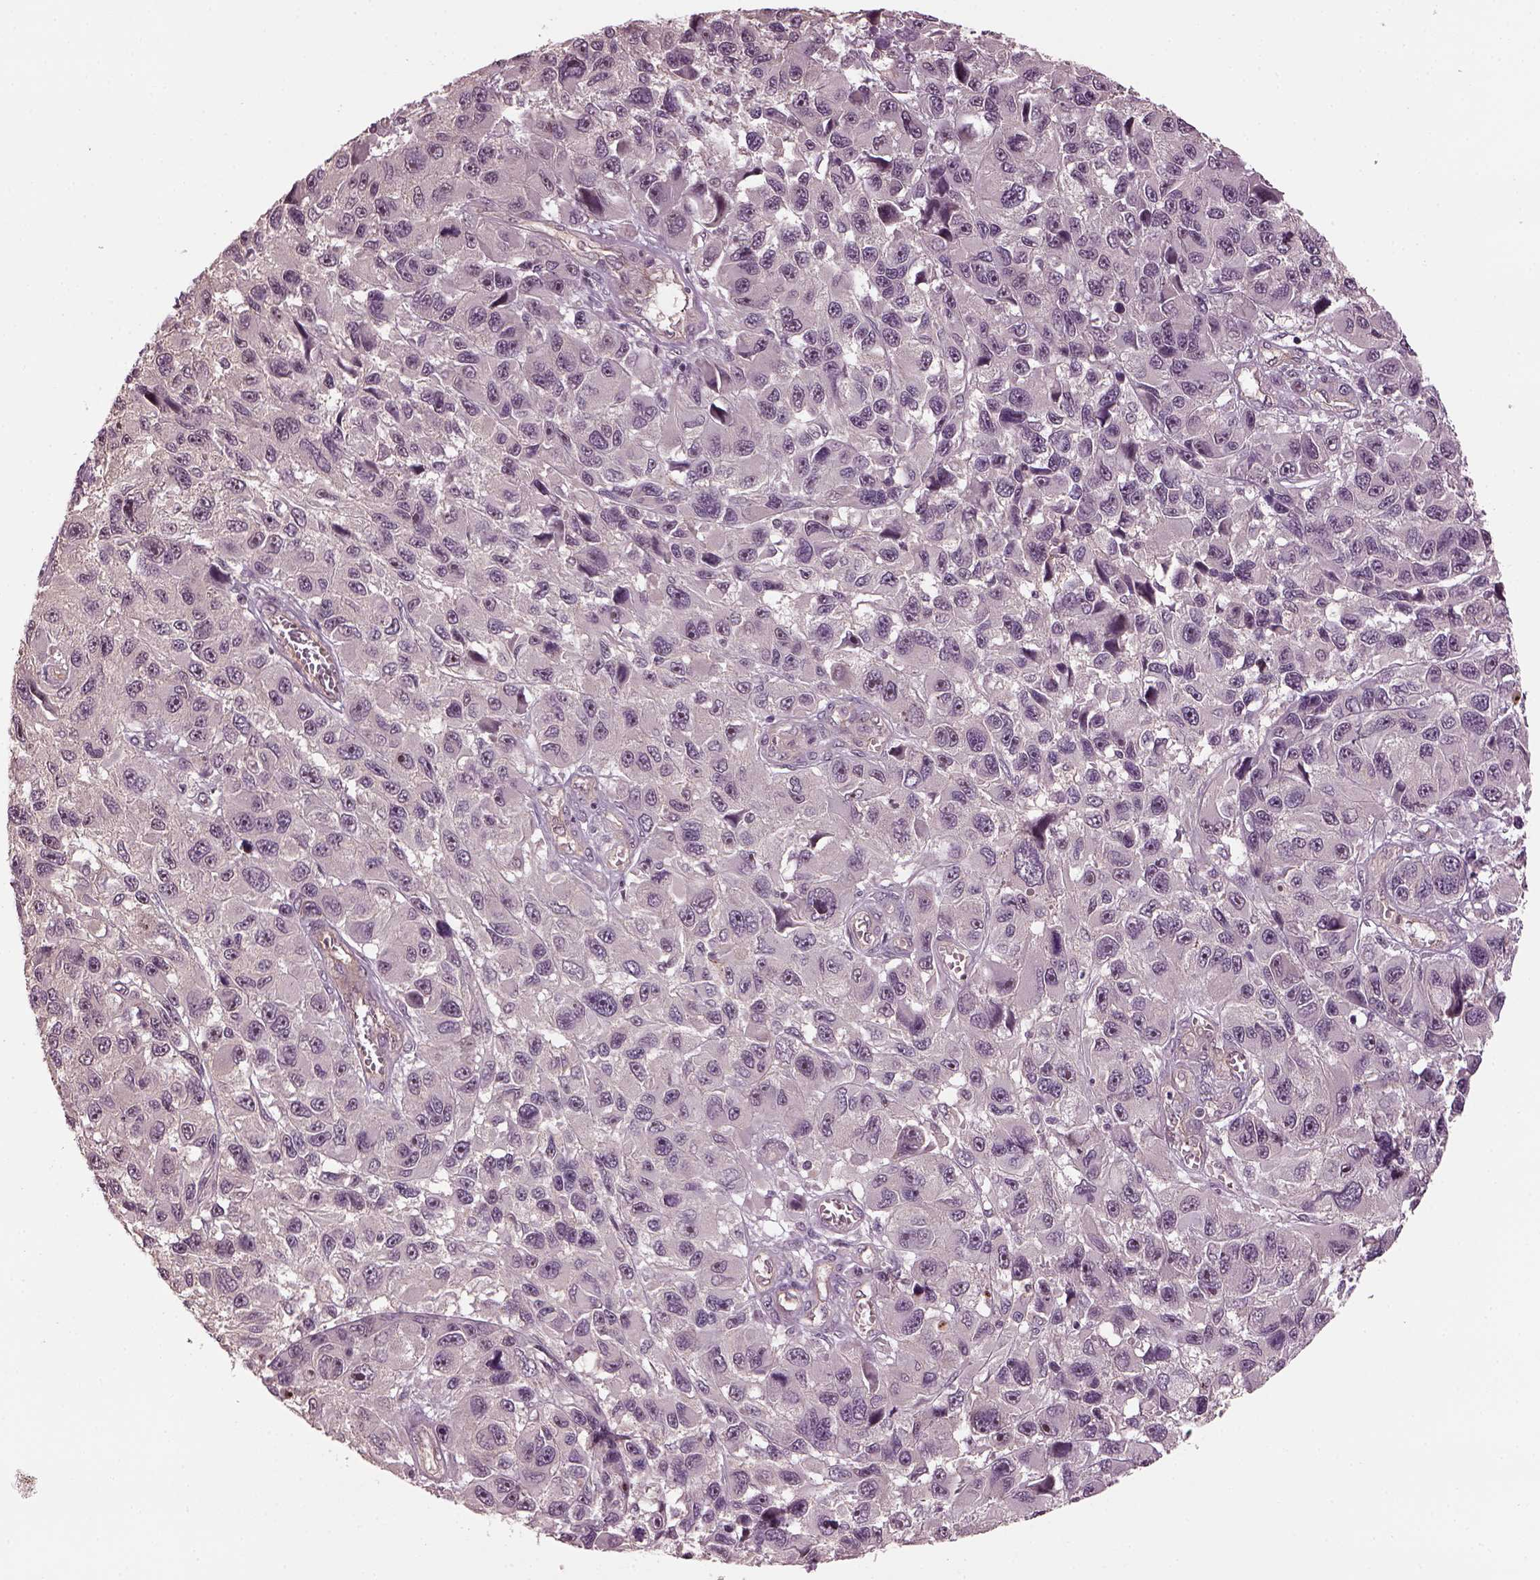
{"staining": {"intensity": "negative", "quantity": "none", "location": "none"}, "tissue": "melanoma", "cell_type": "Tumor cells", "image_type": "cancer", "snomed": [{"axis": "morphology", "description": "Malignant melanoma, NOS"}, {"axis": "topography", "description": "Skin"}], "caption": "This histopathology image is of malignant melanoma stained with immunohistochemistry to label a protein in brown with the nuclei are counter-stained blue. There is no expression in tumor cells.", "gene": "GNRH1", "patient": {"sex": "male", "age": 53}}